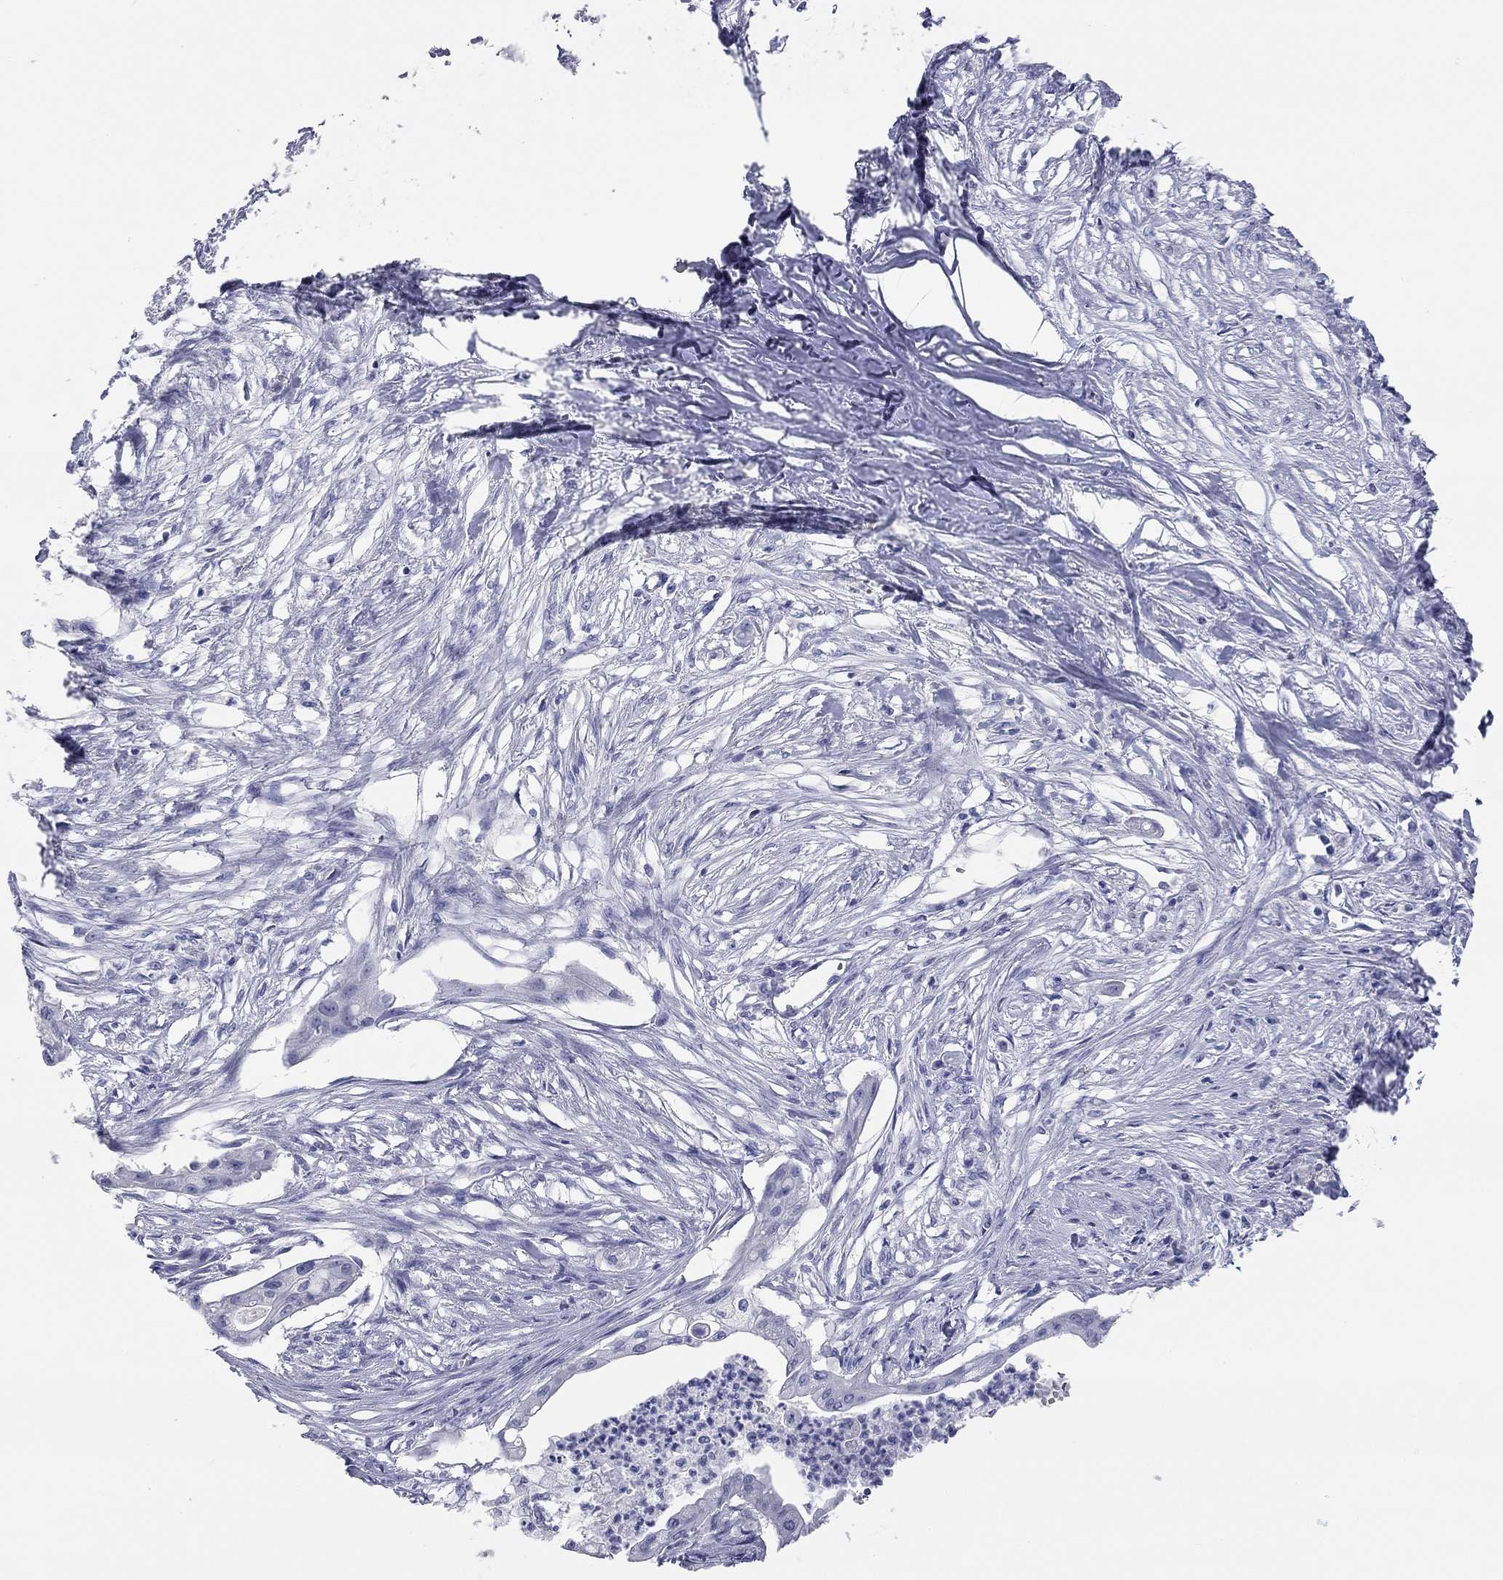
{"staining": {"intensity": "negative", "quantity": "none", "location": "none"}, "tissue": "pancreatic cancer", "cell_type": "Tumor cells", "image_type": "cancer", "snomed": [{"axis": "morphology", "description": "Normal tissue, NOS"}, {"axis": "morphology", "description": "Adenocarcinoma, NOS"}, {"axis": "topography", "description": "Pancreas"}], "caption": "DAB immunohistochemical staining of human pancreatic cancer shows no significant staining in tumor cells.", "gene": "TMEM221", "patient": {"sex": "female", "age": 58}}